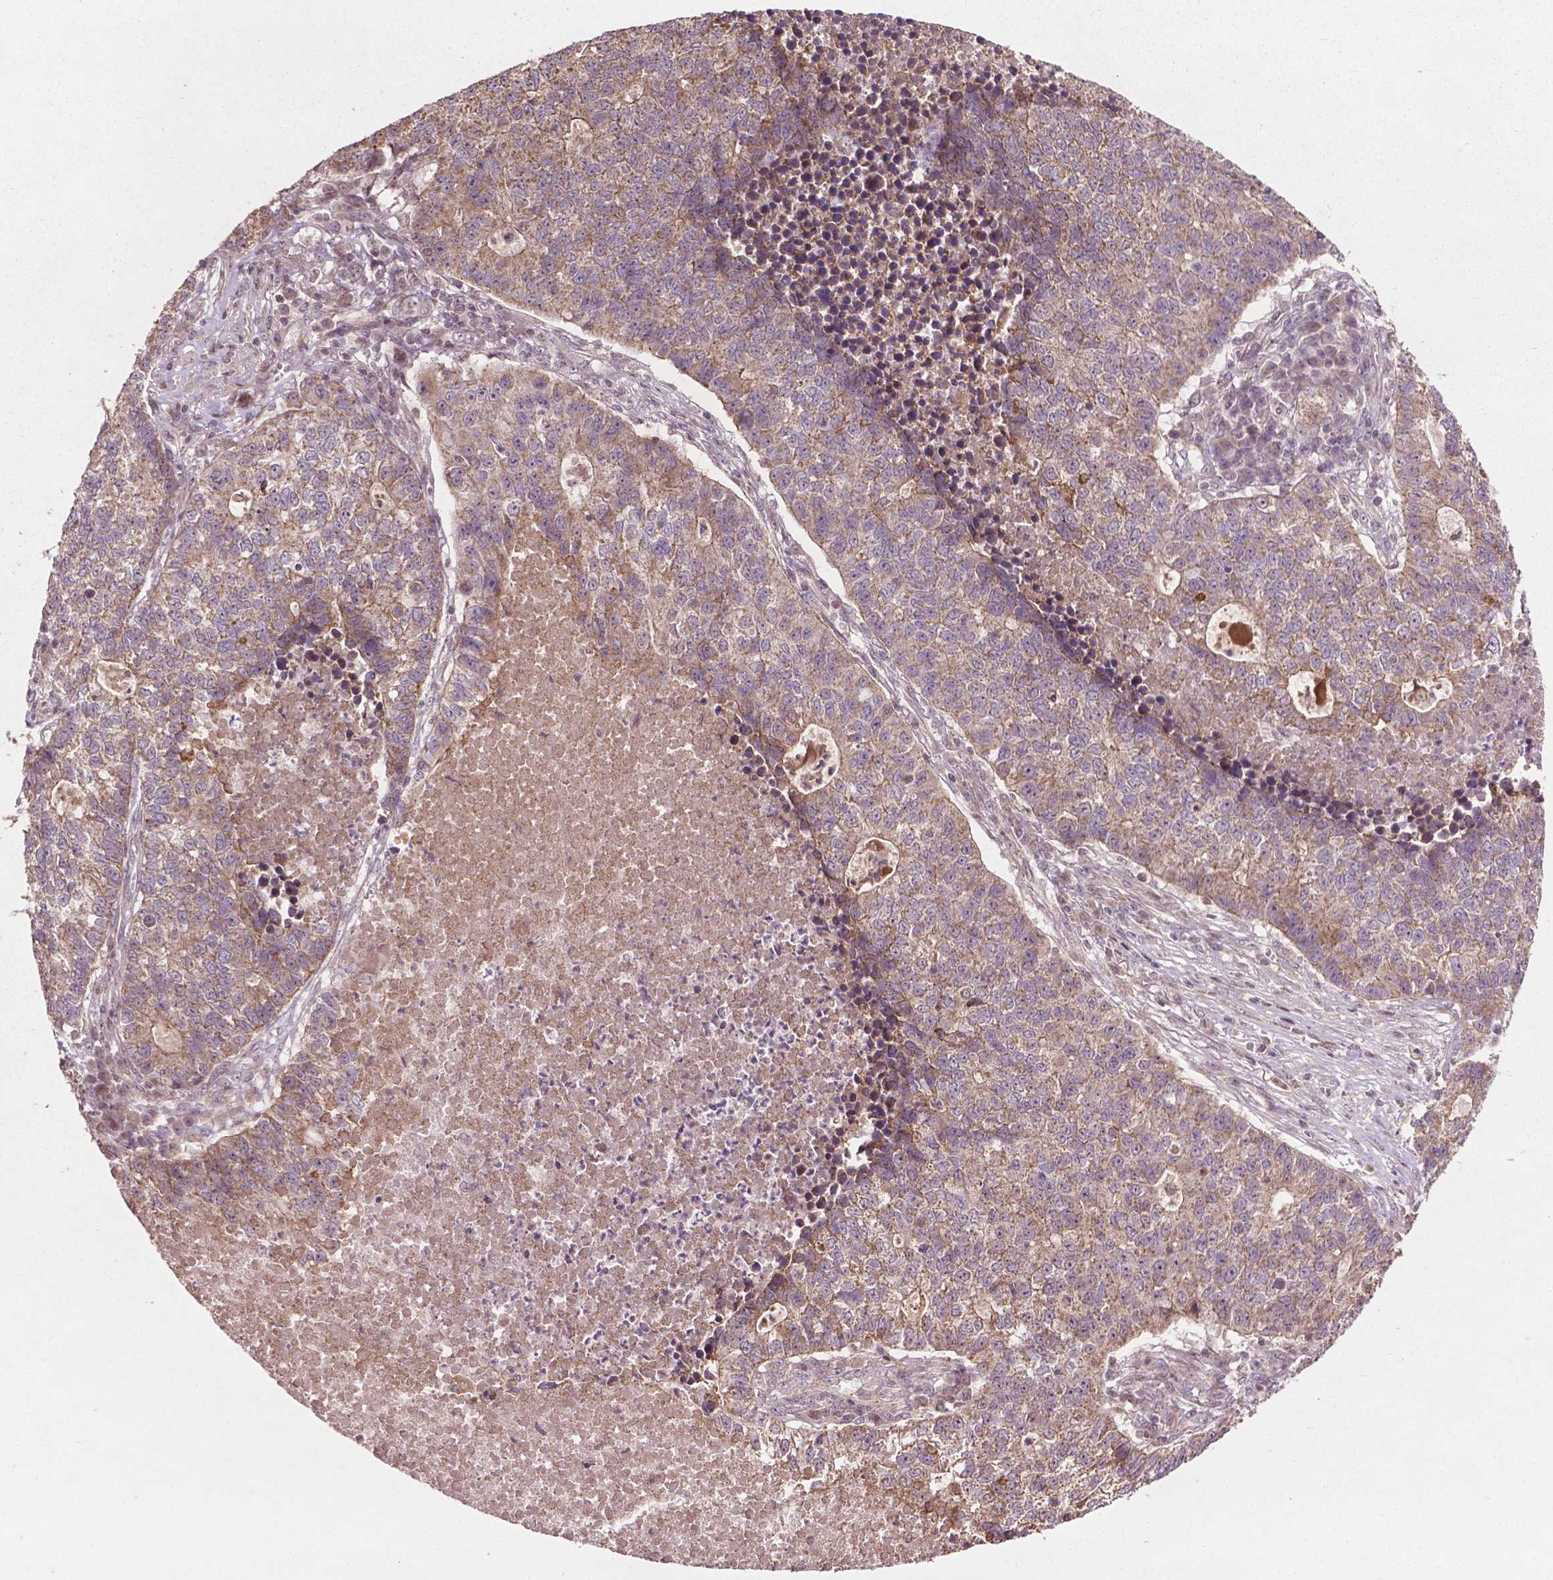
{"staining": {"intensity": "moderate", "quantity": ">75%", "location": "cytoplasmic/membranous"}, "tissue": "lung cancer", "cell_type": "Tumor cells", "image_type": "cancer", "snomed": [{"axis": "morphology", "description": "Adenocarcinoma, NOS"}, {"axis": "topography", "description": "Lung"}], "caption": "A medium amount of moderate cytoplasmic/membranous expression is seen in approximately >75% of tumor cells in lung cancer (adenocarcinoma) tissue.", "gene": "B3GALNT2", "patient": {"sex": "male", "age": 57}}